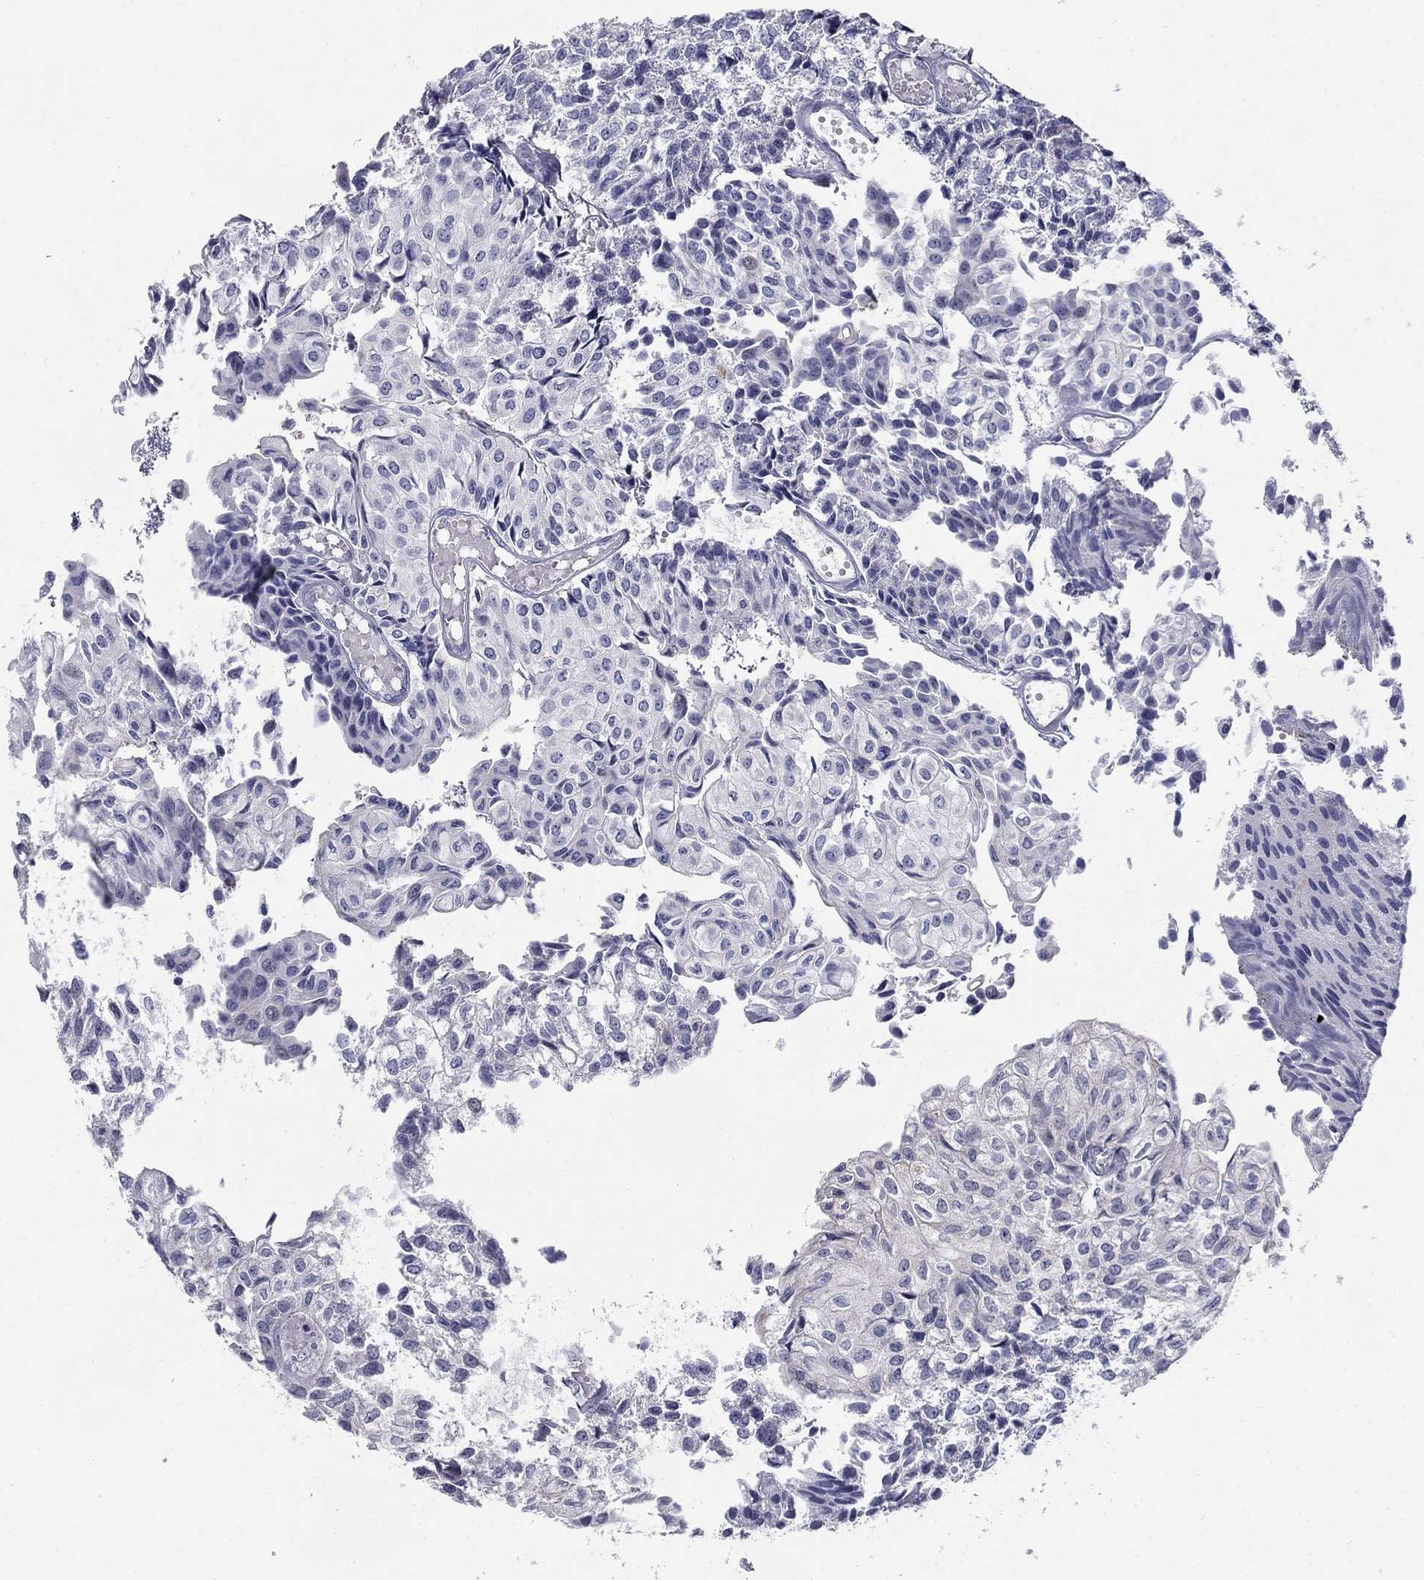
{"staining": {"intensity": "negative", "quantity": "none", "location": "none"}, "tissue": "urothelial cancer", "cell_type": "Tumor cells", "image_type": "cancer", "snomed": [{"axis": "morphology", "description": "Urothelial carcinoma, Low grade"}, {"axis": "topography", "description": "Urinary bladder"}], "caption": "An immunohistochemistry photomicrograph of urothelial carcinoma (low-grade) is shown. There is no staining in tumor cells of urothelial carcinoma (low-grade).", "gene": "C4orf19", "patient": {"sex": "male", "age": 89}}